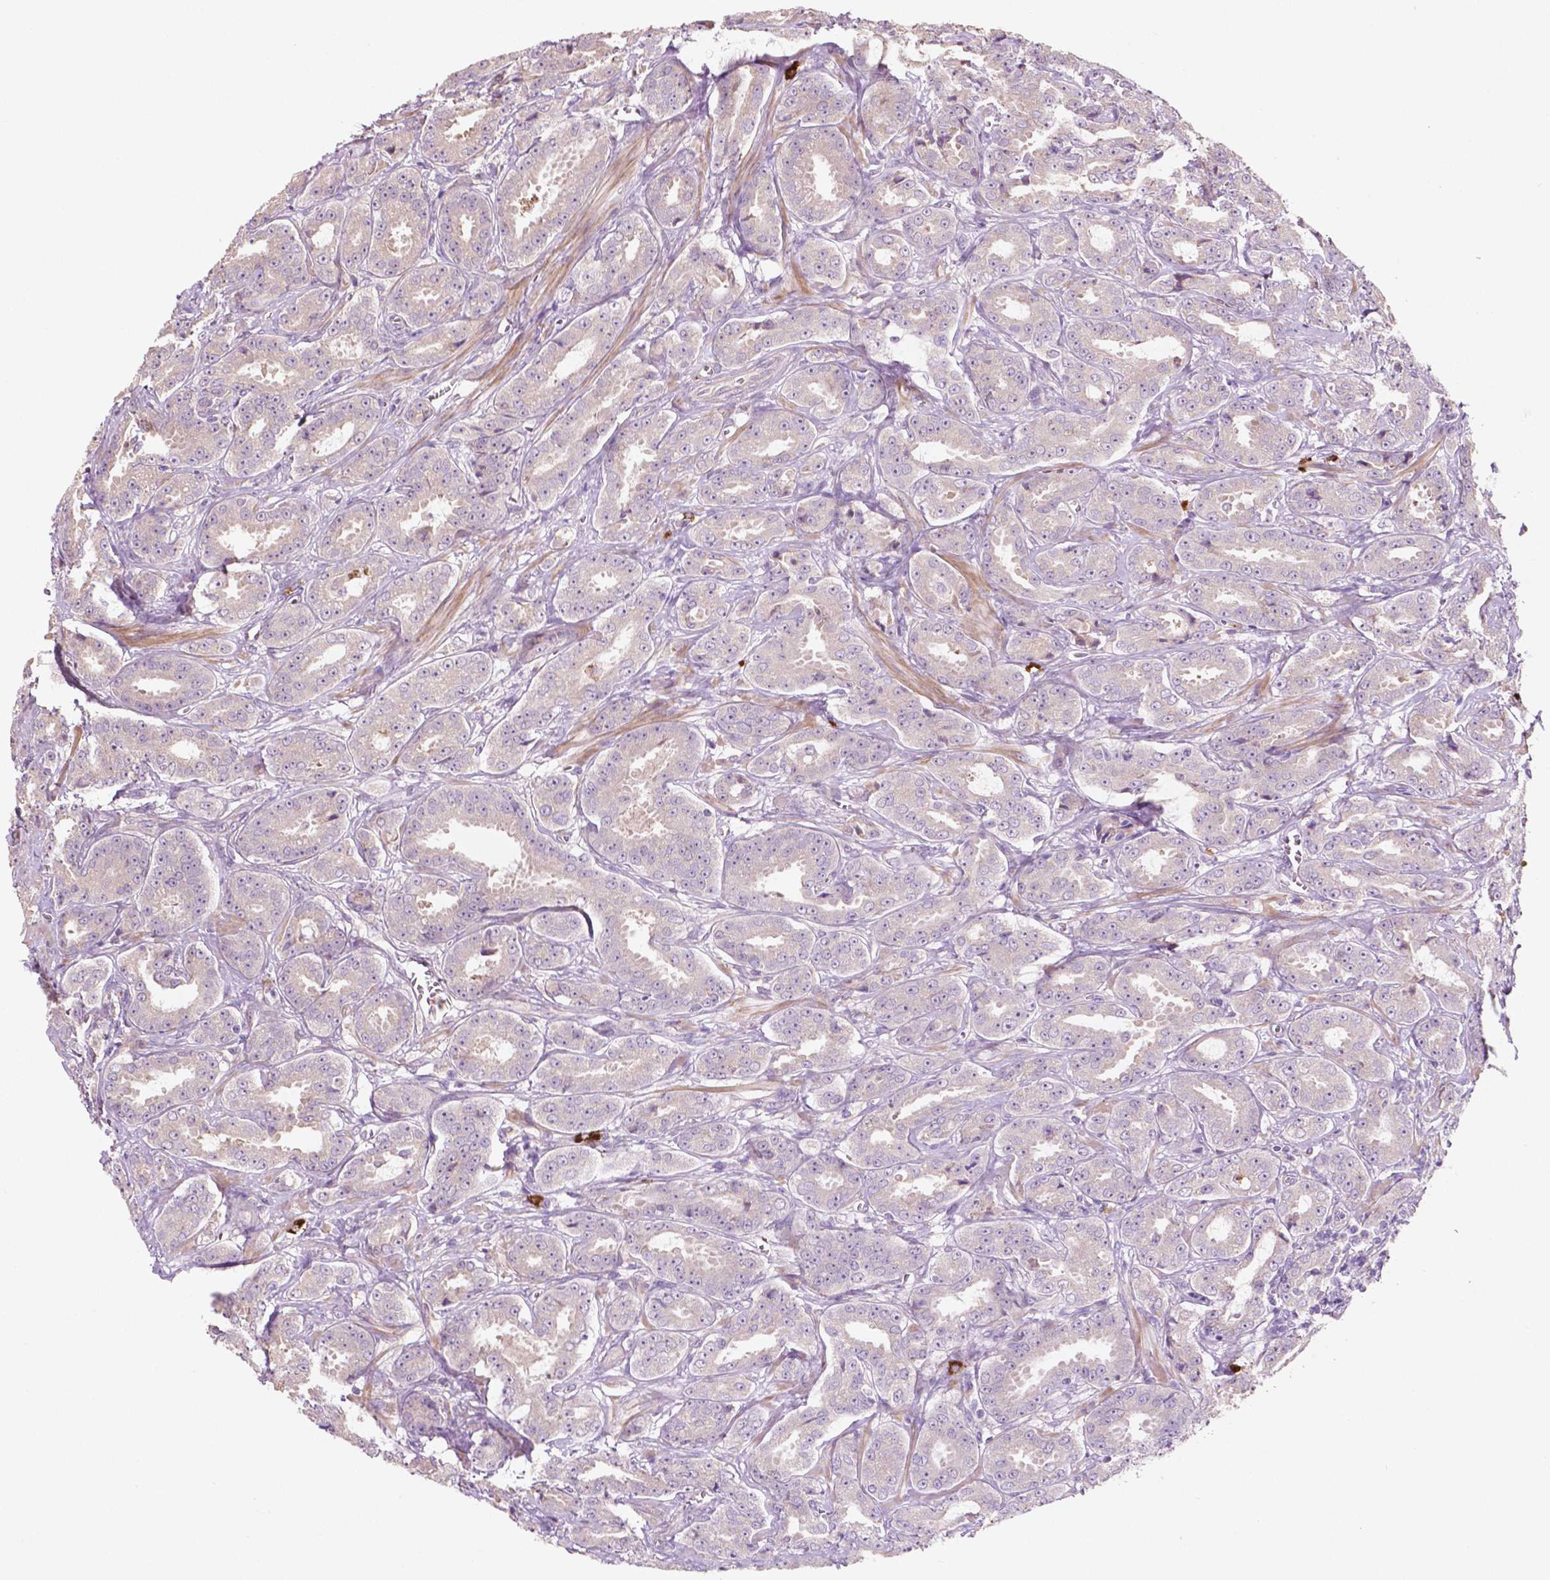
{"staining": {"intensity": "weak", "quantity": "25%-75%", "location": "cytoplasmic/membranous"}, "tissue": "prostate cancer", "cell_type": "Tumor cells", "image_type": "cancer", "snomed": [{"axis": "morphology", "description": "Adenocarcinoma, High grade"}, {"axis": "topography", "description": "Prostate"}], "caption": "This micrograph exhibits prostate cancer (high-grade adenocarcinoma) stained with IHC to label a protein in brown. The cytoplasmic/membranous of tumor cells show weak positivity for the protein. Nuclei are counter-stained blue.", "gene": "LRP1B", "patient": {"sex": "male", "age": 64}}